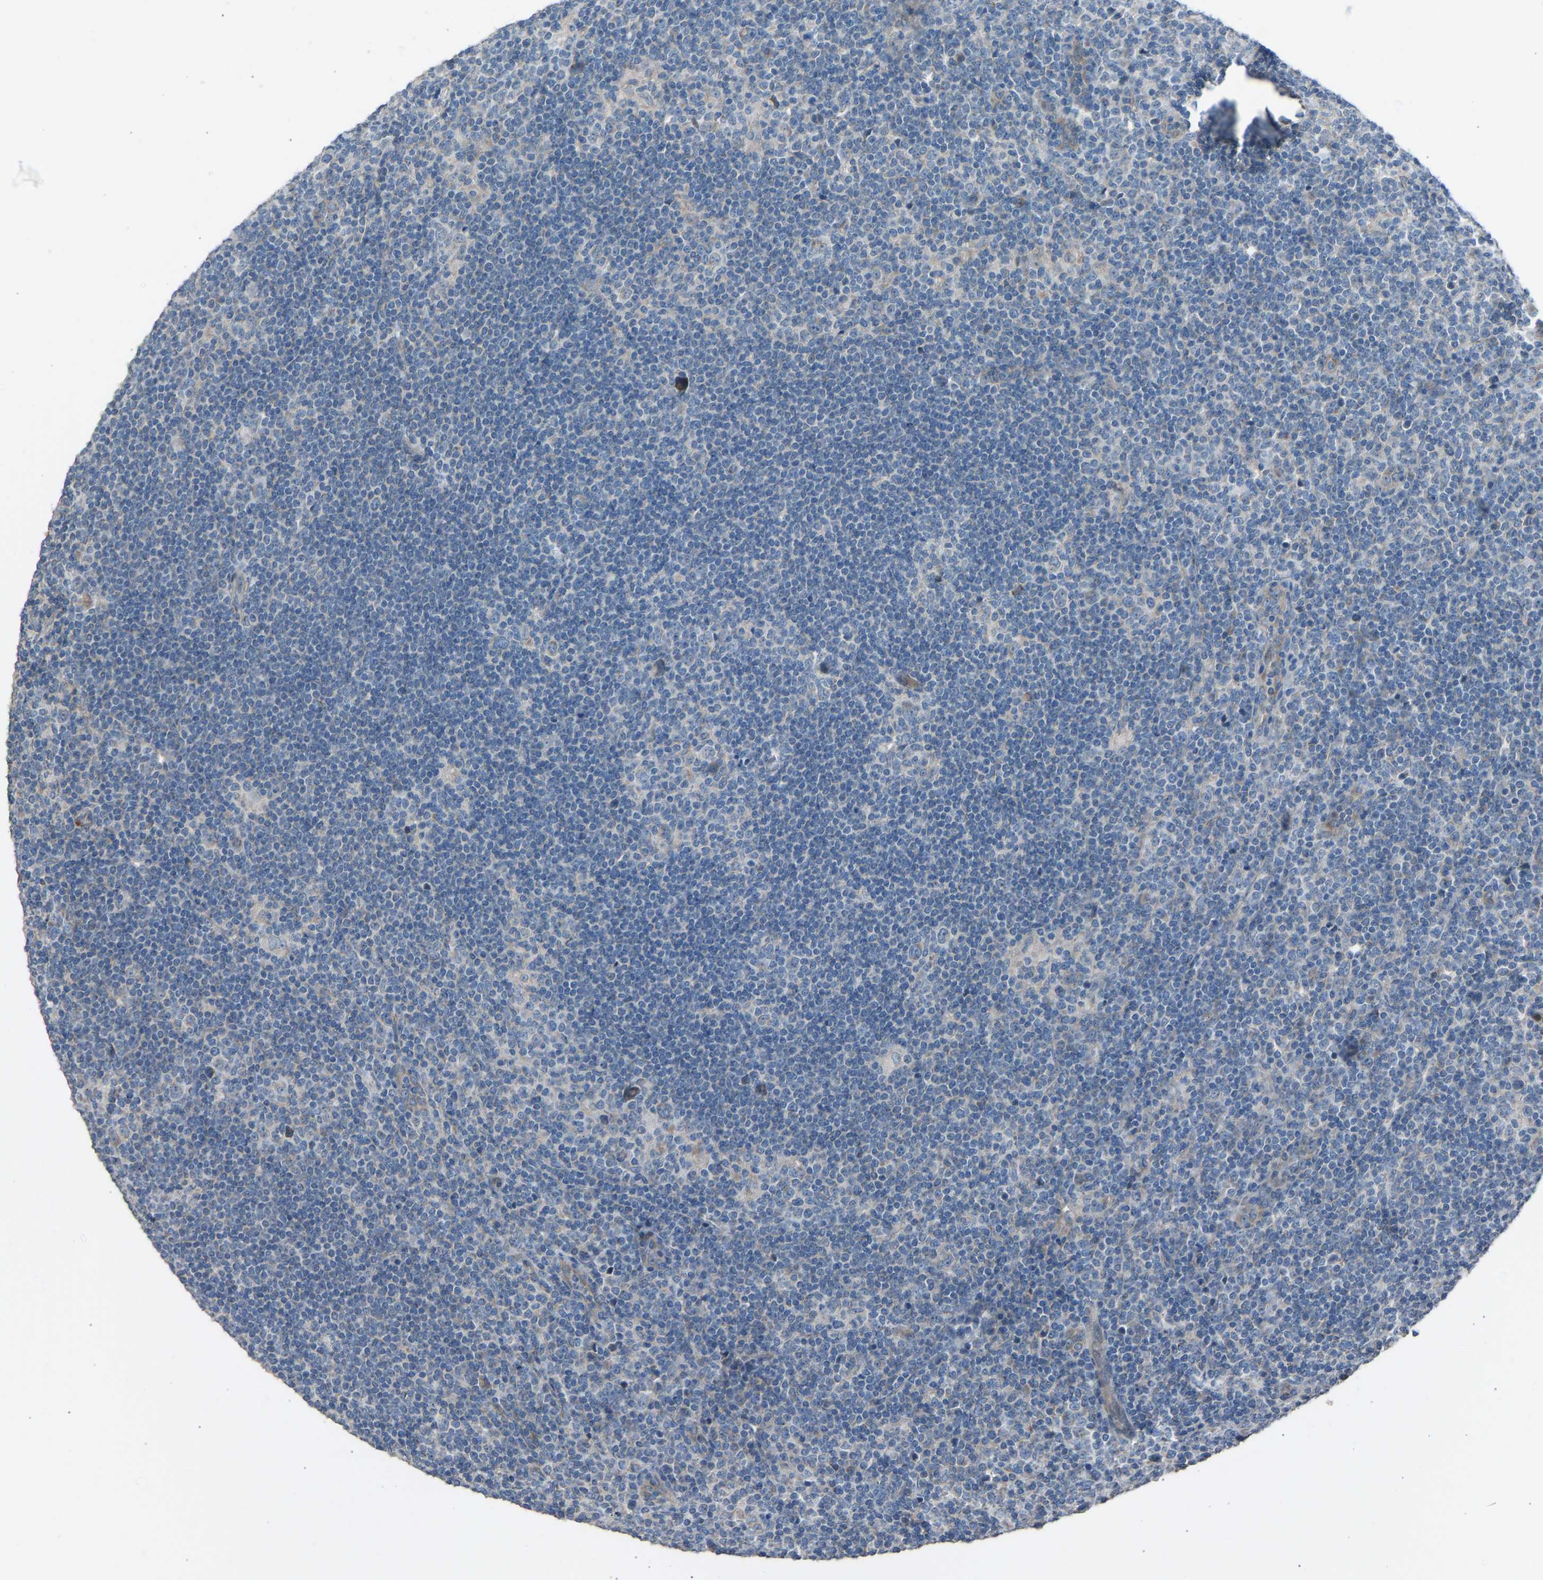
{"staining": {"intensity": "weak", "quantity": "<25%", "location": "cytoplasmic/membranous"}, "tissue": "lymphoma", "cell_type": "Tumor cells", "image_type": "cancer", "snomed": [{"axis": "morphology", "description": "Hodgkin's disease, NOS"}, {"axis": "topography", "description": "Lymph node"}], "caption": "Immunohistochemistry (IHC) histopathology image of neoplastic tissue: human Hodgkin's disease stained with DAB (3,3'-diaminobenzidine) reveals no significant protein expression in tumor cells.", "gene": "TGFBR3", "patient": {"sex": "female", "age": 57}}